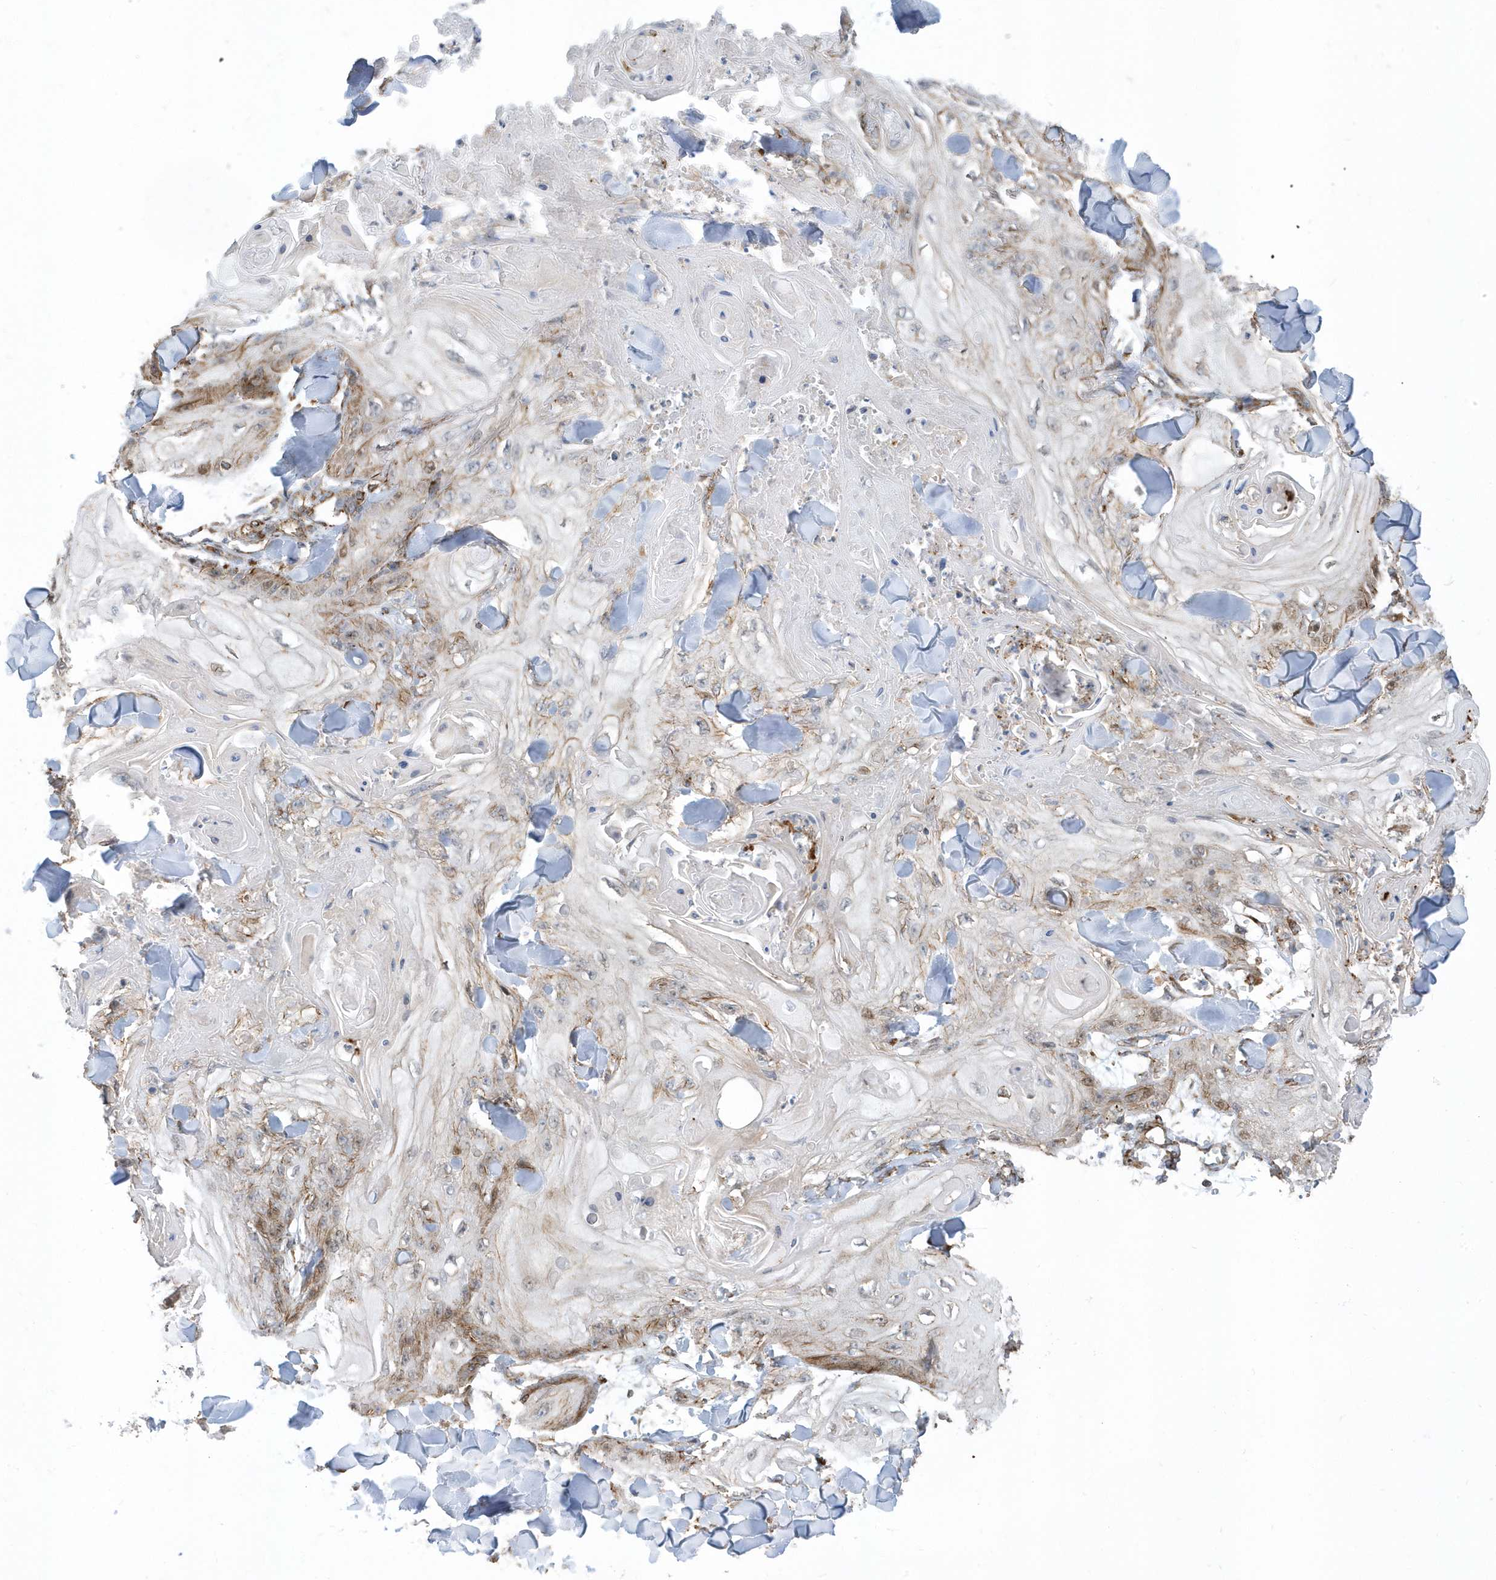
{"staining": {"intensity": "moderate", "quantity": "25%-75%", "location": "cytoplasmic/membranous"}, "tissue": "skin cancer", "cell_type": "Tumor cells", "image_type": "cancer", "snomed": [{"axis": "morphology", "description": "Squamous cell carcinoma, NOS"}, {"axis": "topography", "description": "Skin"}], "caption": "This micrograph shows immunohistochemistry (IHC) staining of skin squamous cell carcinoma, with medium moderate cytoplasmic/membranous staining in approximately 25%-75% of tumor cells.", "gene": "HRH4", "patient": {"sex": "male", "age": 74}}